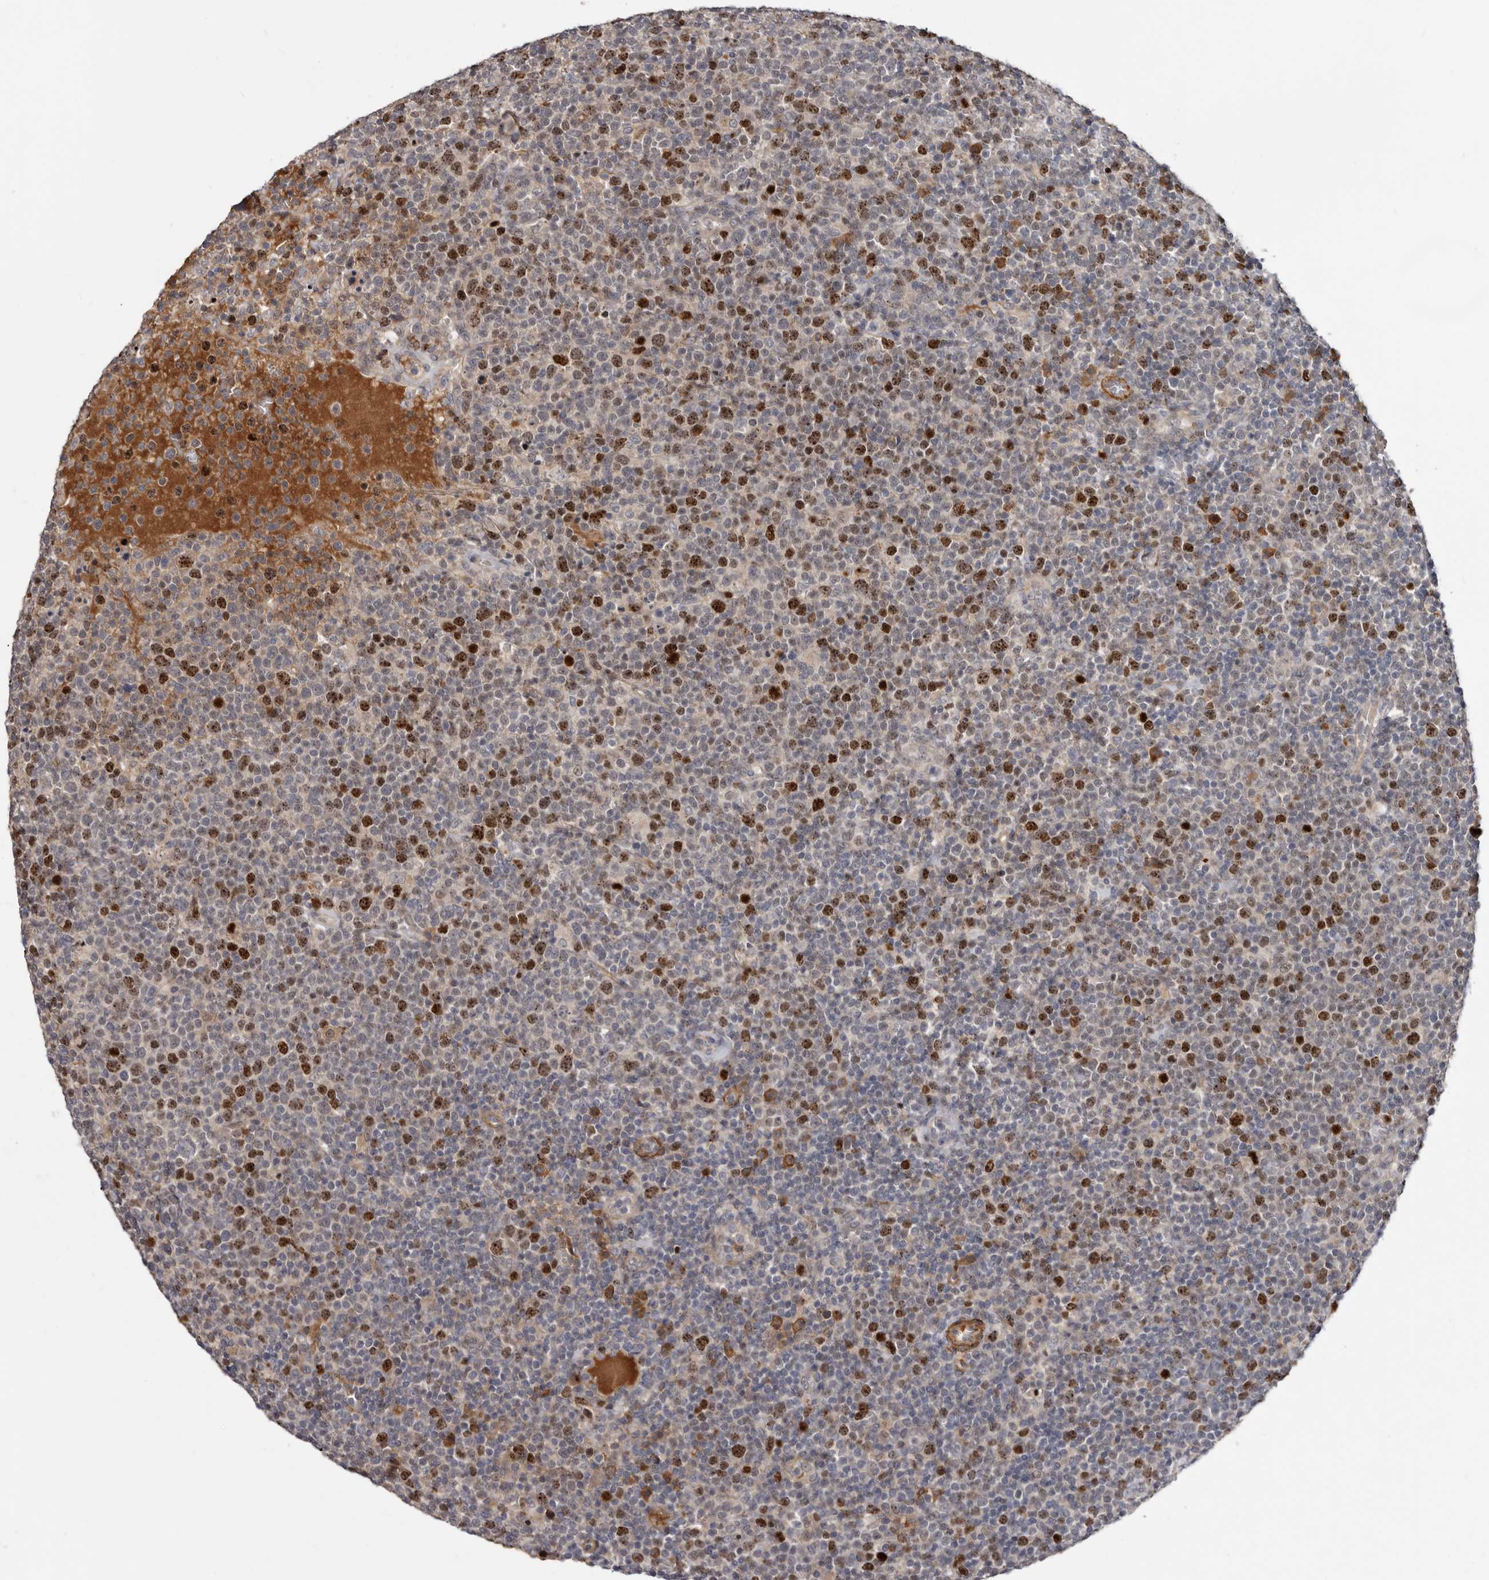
{"staining": {"intensity": "strong", "quantity": "25%-75%", "location": "nuclear"}, "tissue": "lymphoma", "cell_type": "Tumor cells", "image_type": "cancer", "snomed": [{"axis": "morphology", "description": "Malignant lymphoma, non-Hodgkin's type, High grade"}, {"axis": "topography", "description": "Lymph node"}], "caption": "A high-resolution histopathology image shows immunohistochemistry staining of lymphoma, which shows strong nuclear staining in approximately 25%-75% of tumor cells.", "gene": "CDCA8", "patient": {"sex": "male", "age": 61}}